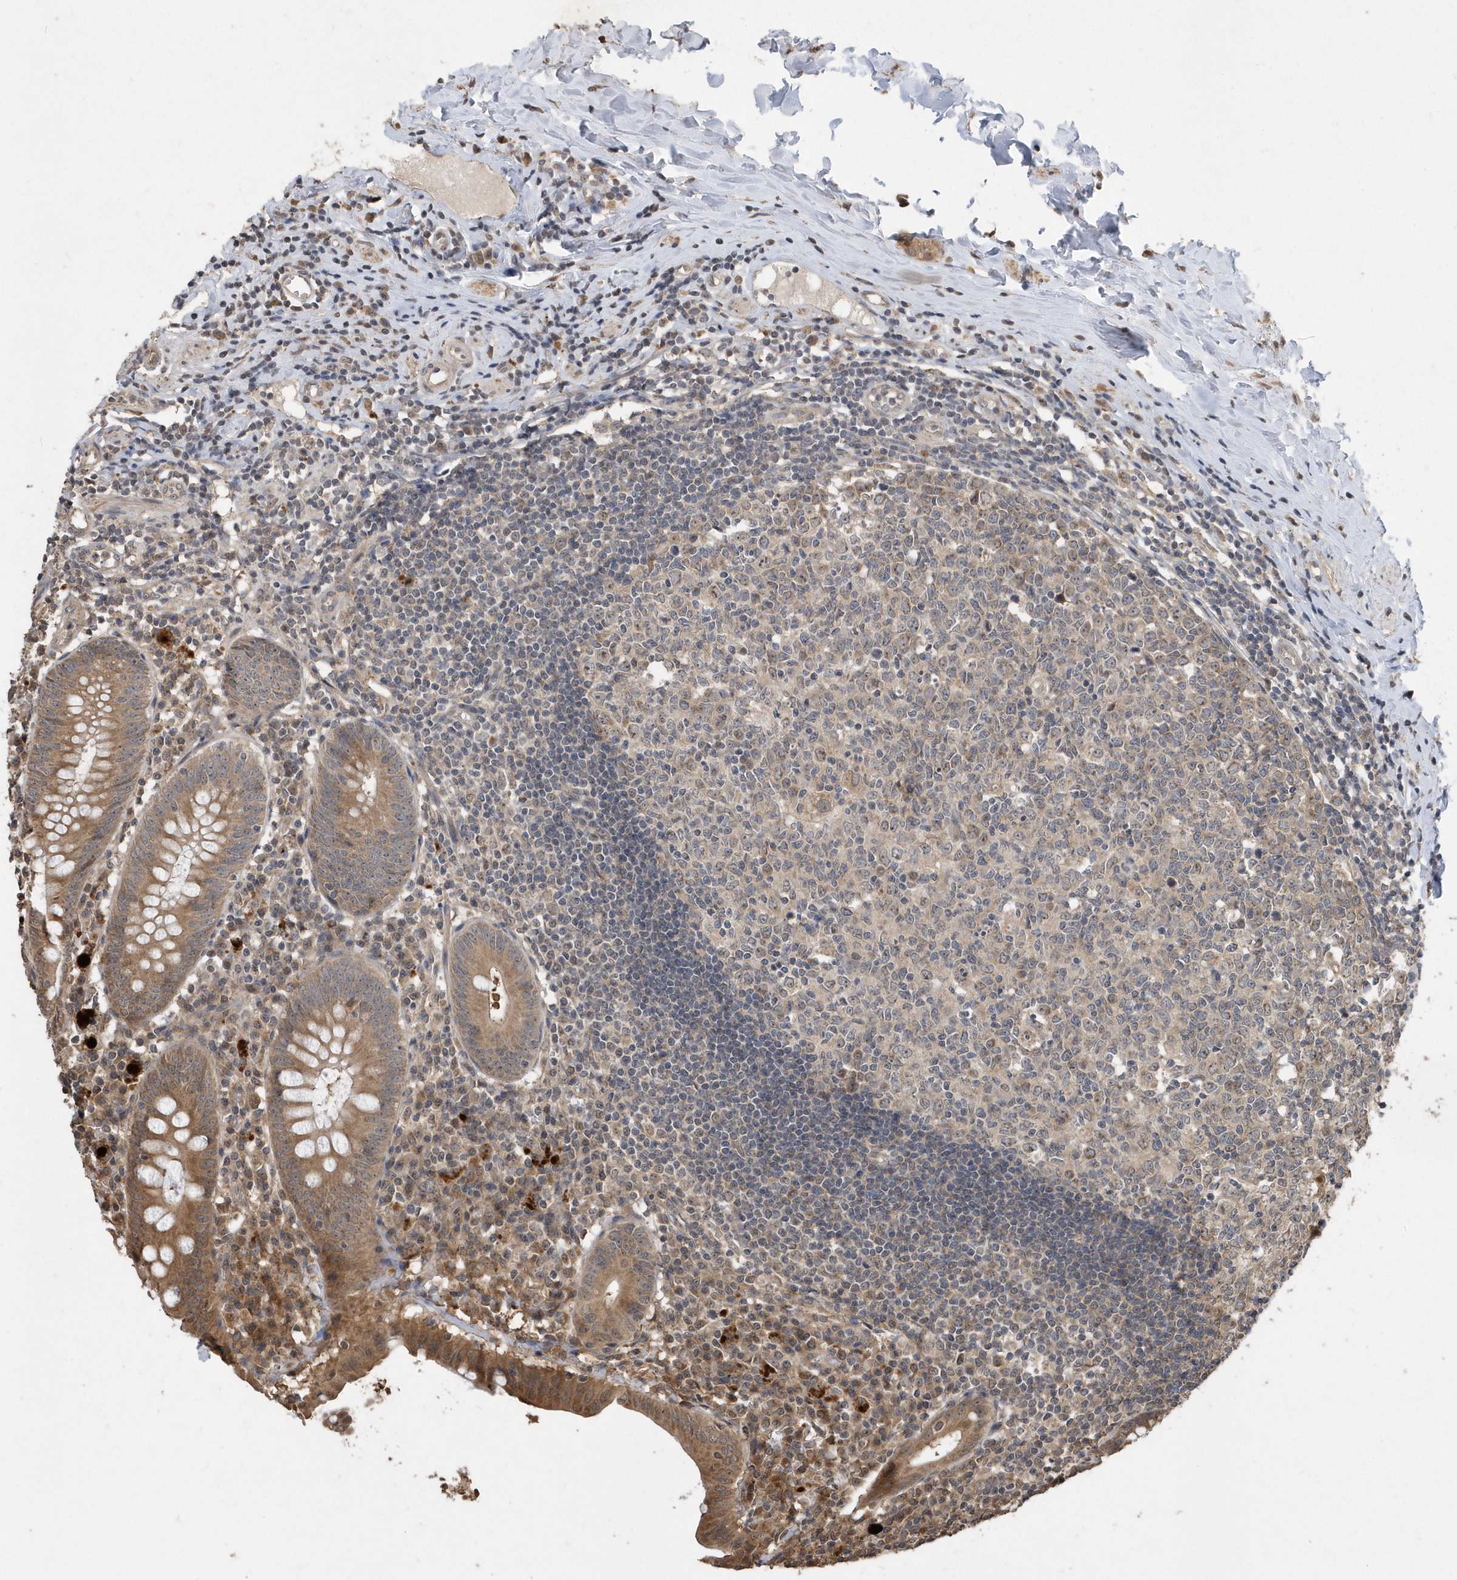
{"staining": {"intensity": "moderate", "quantity": ">75%", "location": "cytoplasmic/membranous"}, "tissue": "appendix", "cell_type": "Glandular cells", "image_type": "normal", "snomed": [{"axis": "morphology", "description": "Normal tissue, NOS"}, {"axis": "topography", "description": "Appendix"}], "caption": "Unremarkable appendix reveals moderate cytoplasmic/membranous expression in about >75% of glandular cells (Stains: DAB (3,3'-diaminobenzidine) in brown, nuclei in blue, Microscopy: brightfield microscopy at high magnification)..", "gene": "WASHC5", "patient": {"sex": "female", "age": 54}}